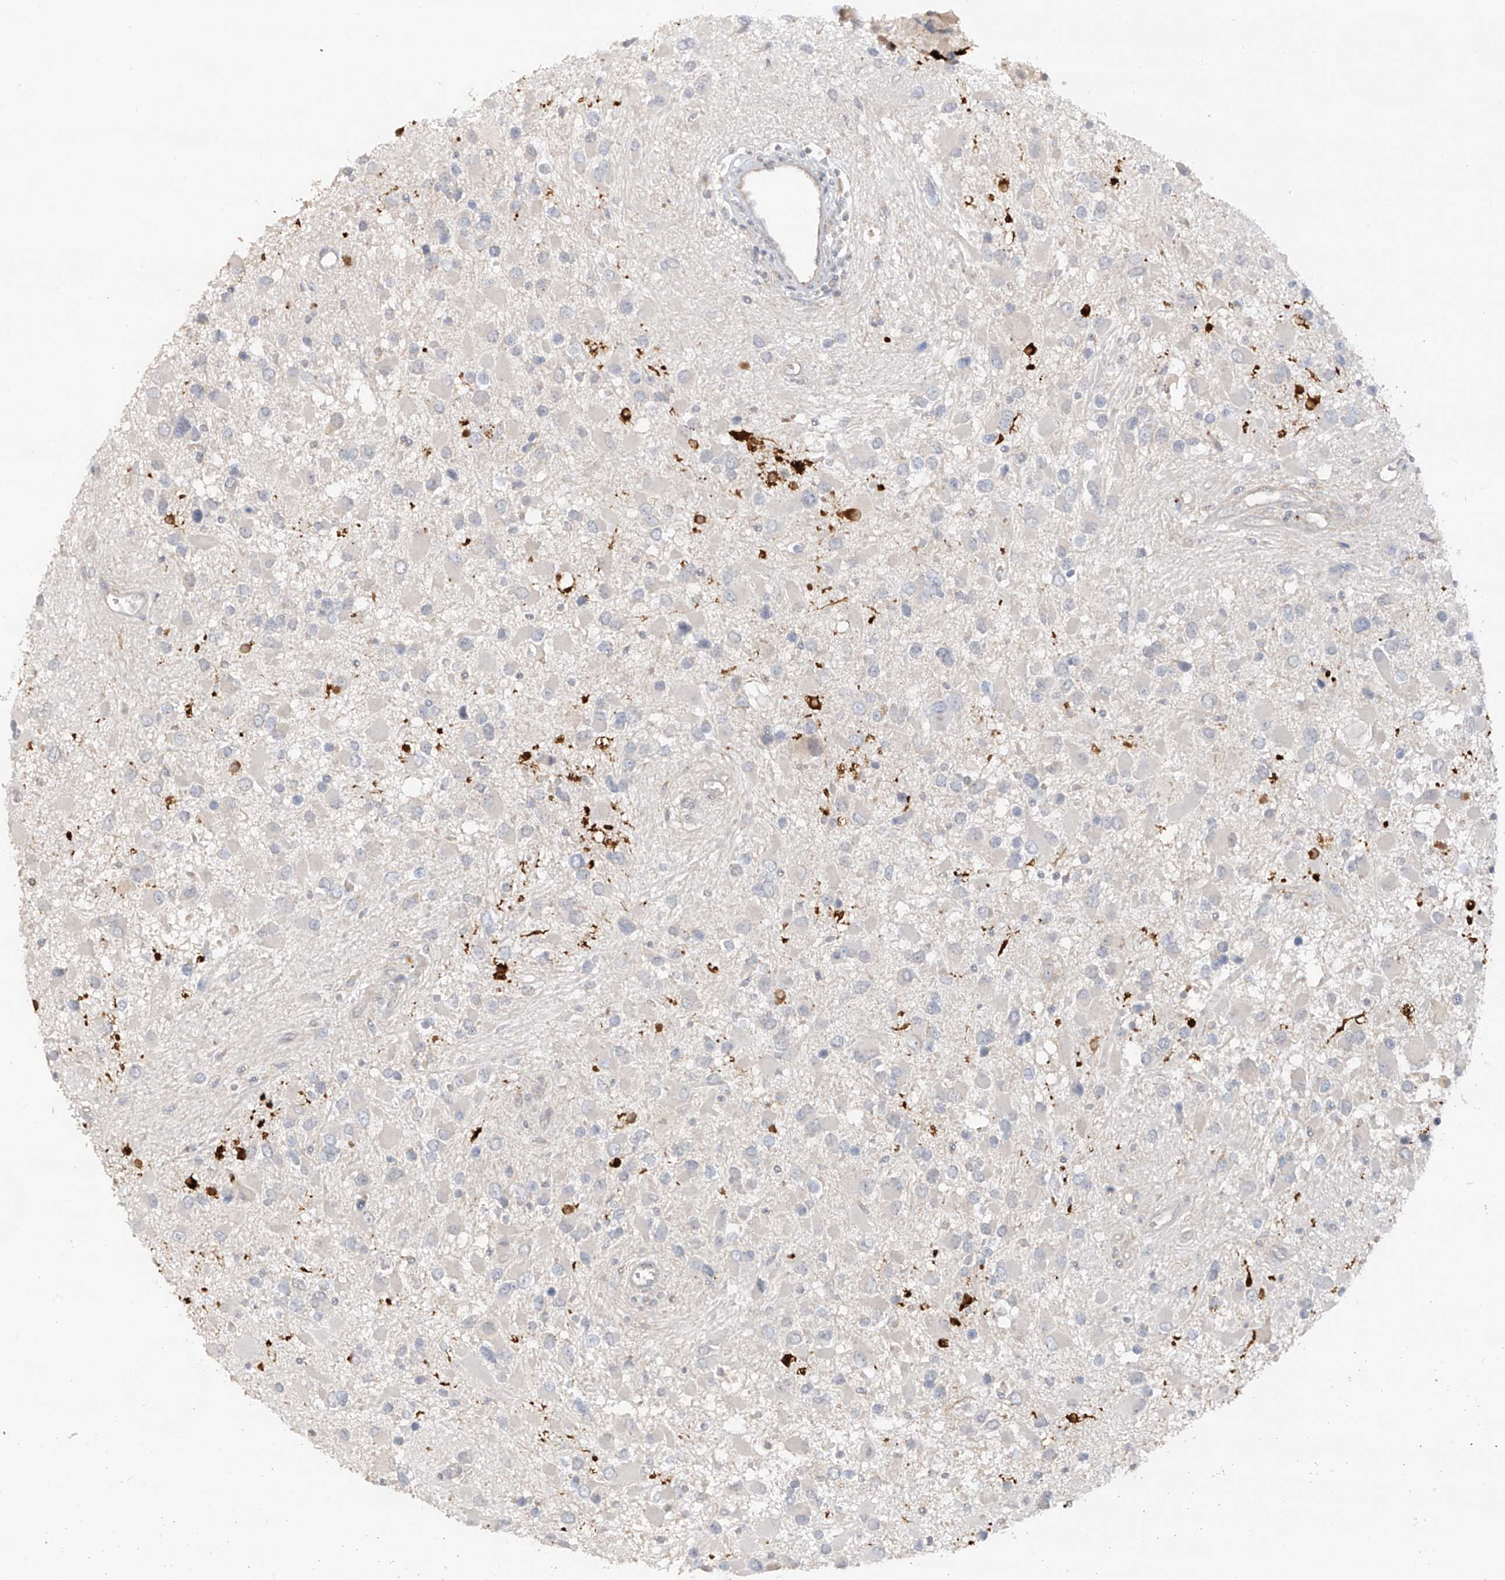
{"staining": {"intensity": "negative", "quantity": "none", "location": "none"}, "tissue": "glioma", "cell_type": "Tumor cells", "image_type": "cancer", "snomed": [{"axis": "morphology", "description": "Glioma, malignant, High grade"}, {"axis": "topography", "description": "Brain"}], "caption": "Malignant high-grade glioma was stained to show a protein in brown. There is no significant expression in tumor cells.", "gene": "ANGEL2", "patient": {"sex": "male", "age": 53}}